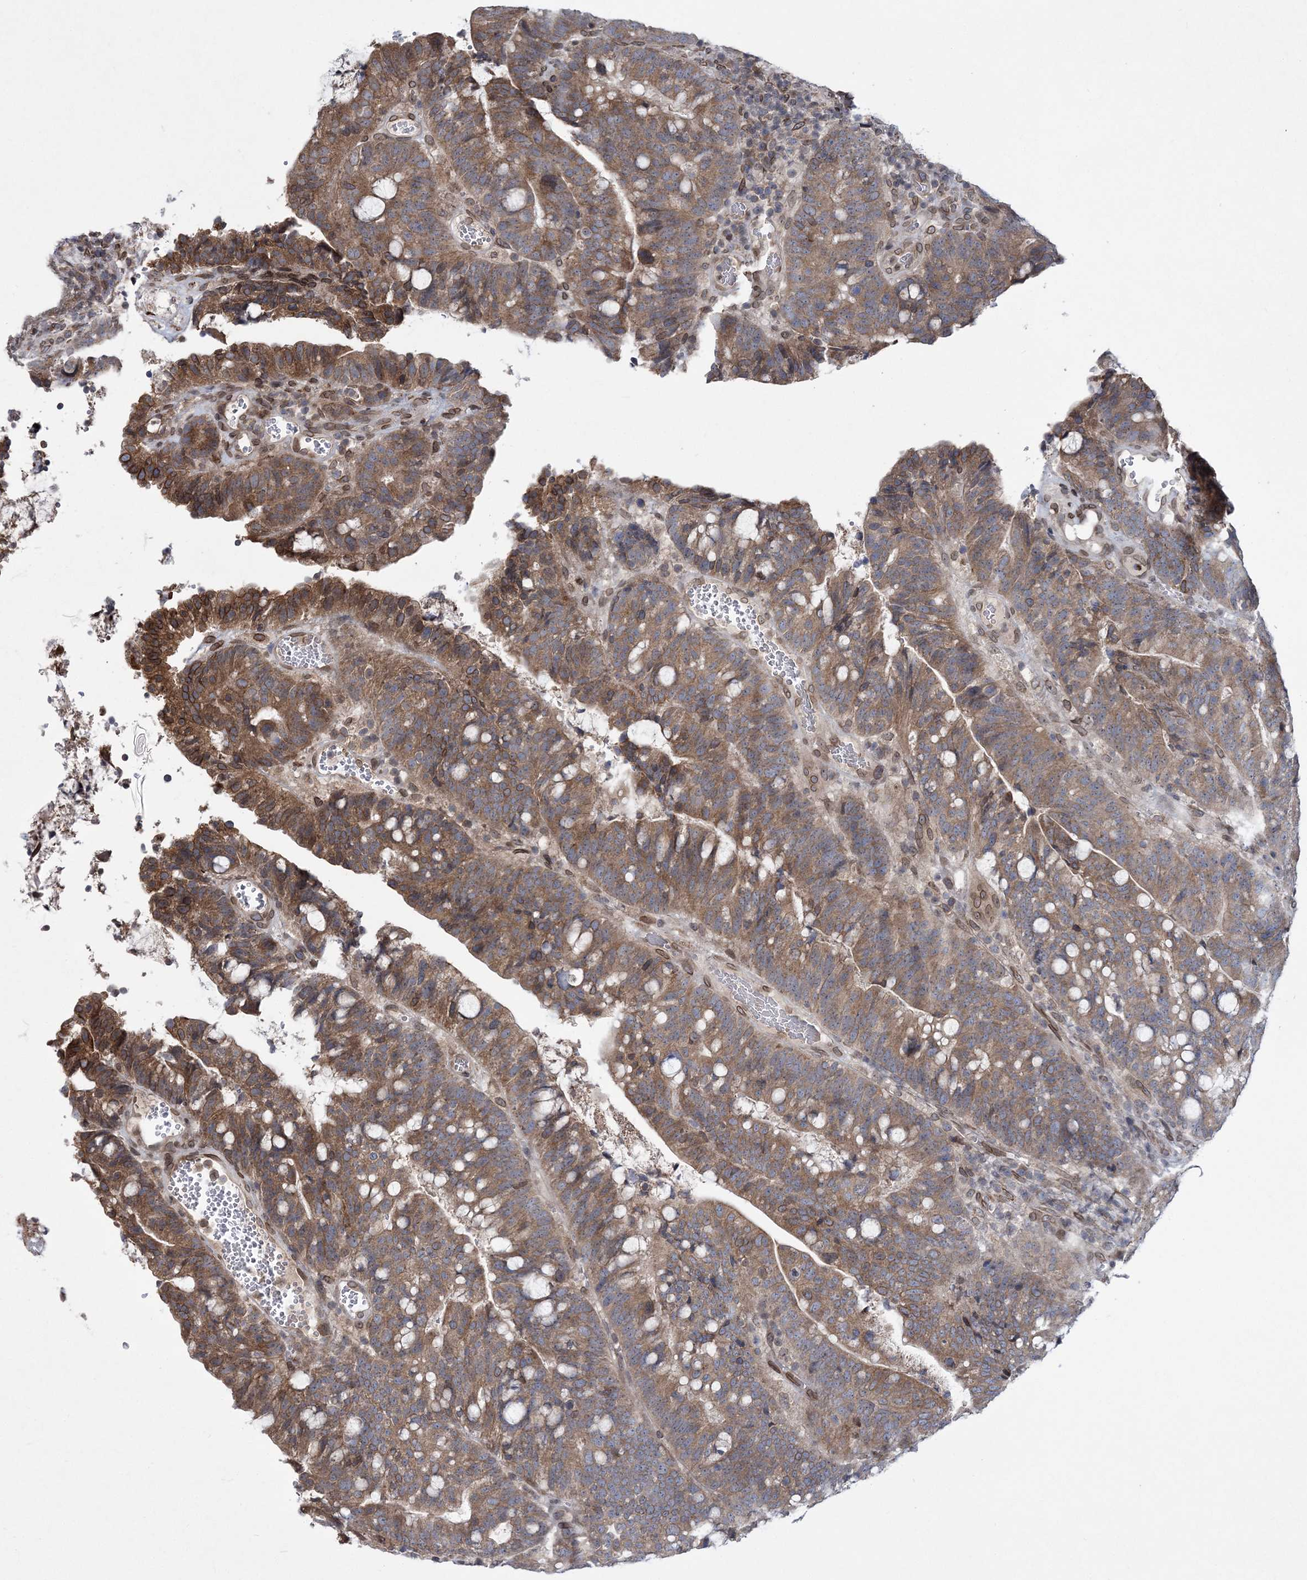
{"staining": {"intensity": "moderate", "quantity": ">75%", "location": "cytoplasmic/membranous"}, "tissue": "colorectal cancer", "cell_type": "Tumor cells", "image_type": "cancer", "snomed": [{"axis": "morphology", "description": "Adenocarcinoma, NOS"}, {"axis": "topography", "description": "Colon"}], "caption": "This image shows immunohistochemistry staining of adenocarcinoma (colorectal), with medium moderate cytoplasmic/membranous positivity in approximately >75% of tumor cells.", "gene": "DNAJC27", "patient": {"sex": "female", "age": 66}}